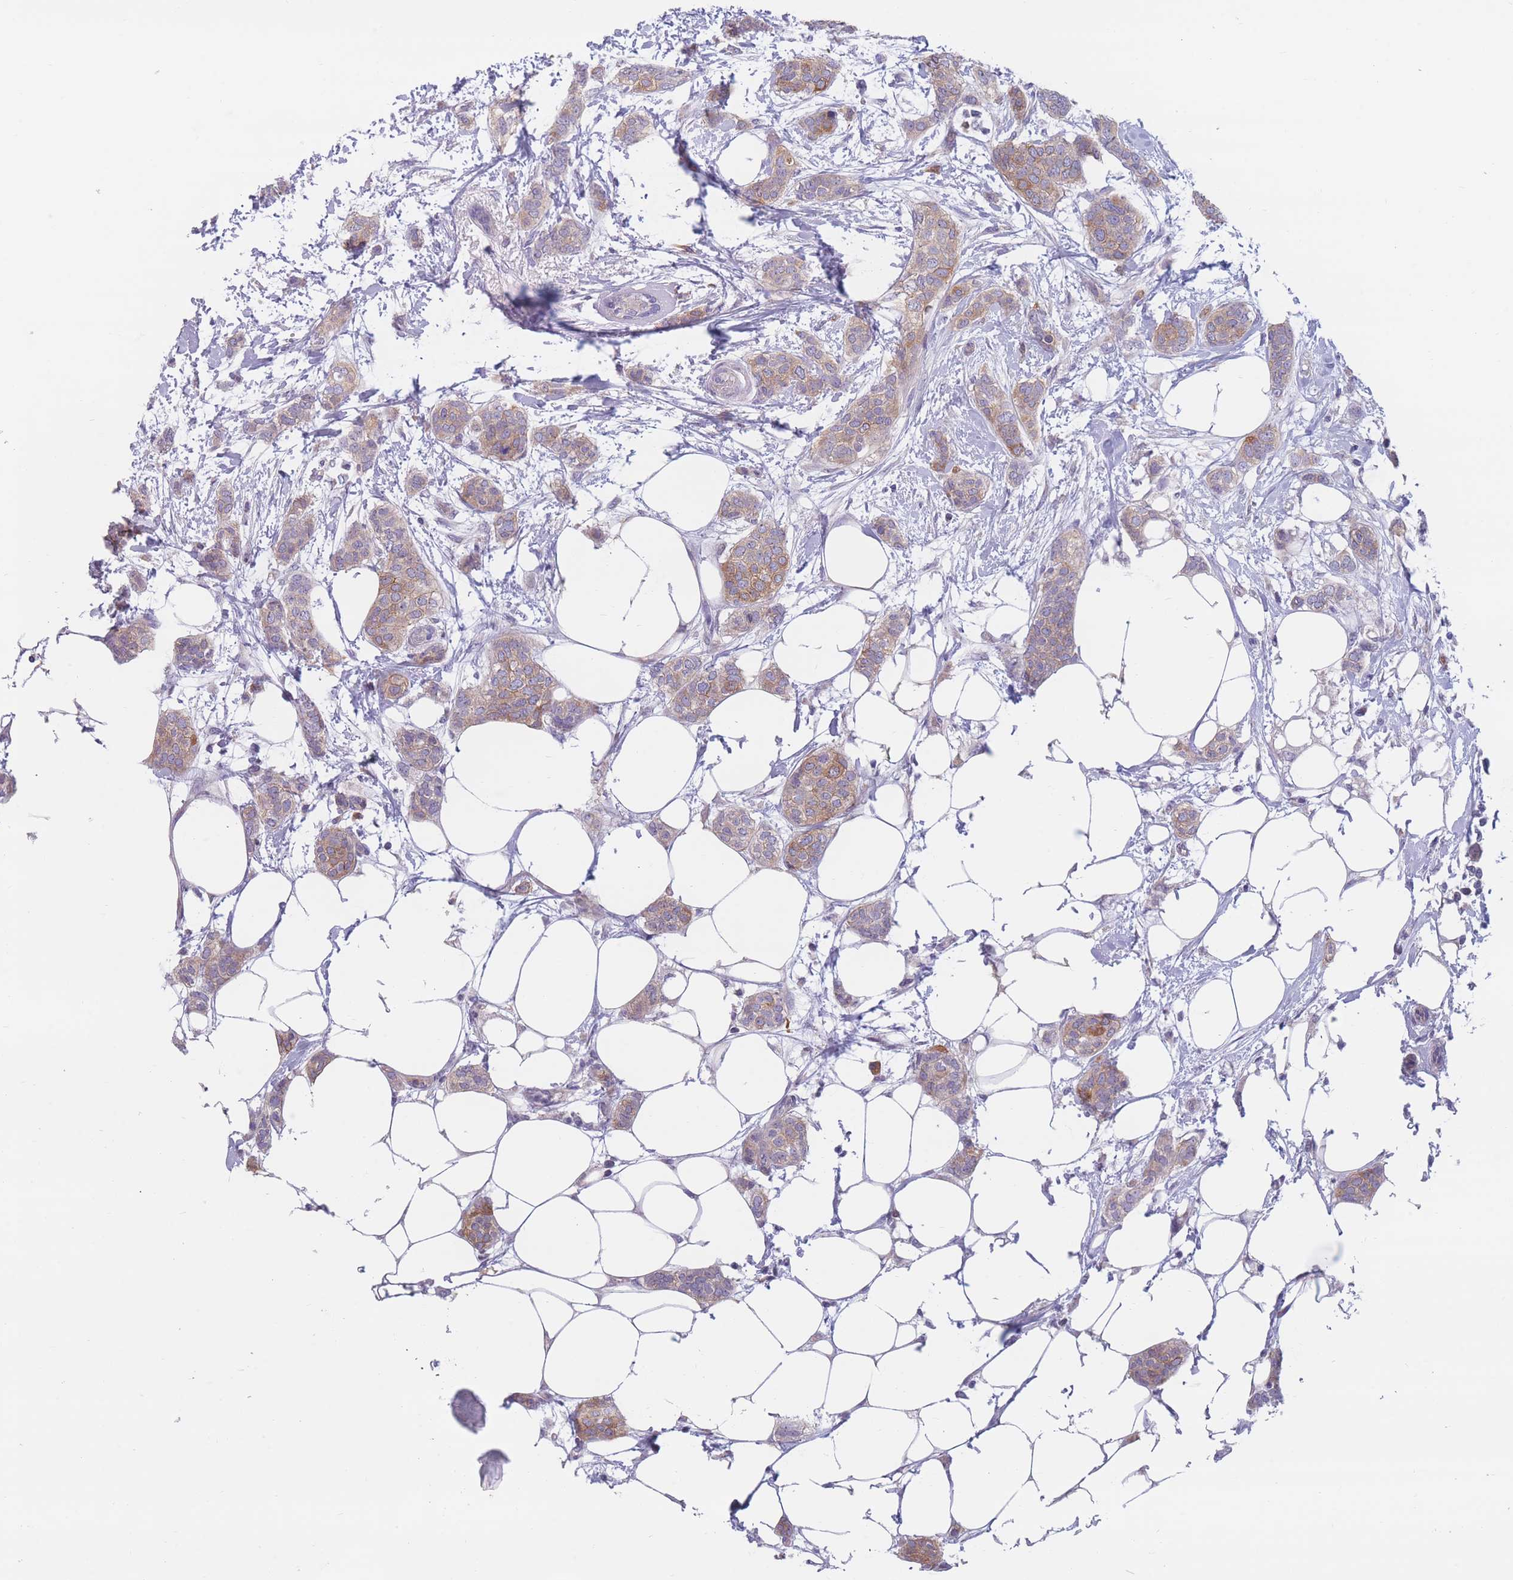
{"staining": {"intensity": "weak", "quantity": "25%-75%", "location": "cytoplasmic/membranous"}, "tissue": "breast cancer", "cell_type": "Tumor cells", "image_type": "cancer", "snomed": [{"axis": "morphology", "description": "Duct carcinoma"}, {"axis": "topography", "description": "Breast"}], "caption": "DAB immunohistochemical staining of human breast cancer (intraductal carcinoma) demonstrates weak cytoplasmic/membranous protein positivity in about 25%-75% of tumor cells. Using DAB (3,3'-diaminobenzidine) (brown) and hematoxylin (blue) stains, captured at high magnification using brightfield microscopy.", "gene": "PDE4A", "patient": {"sex": "female", "age": 72}}